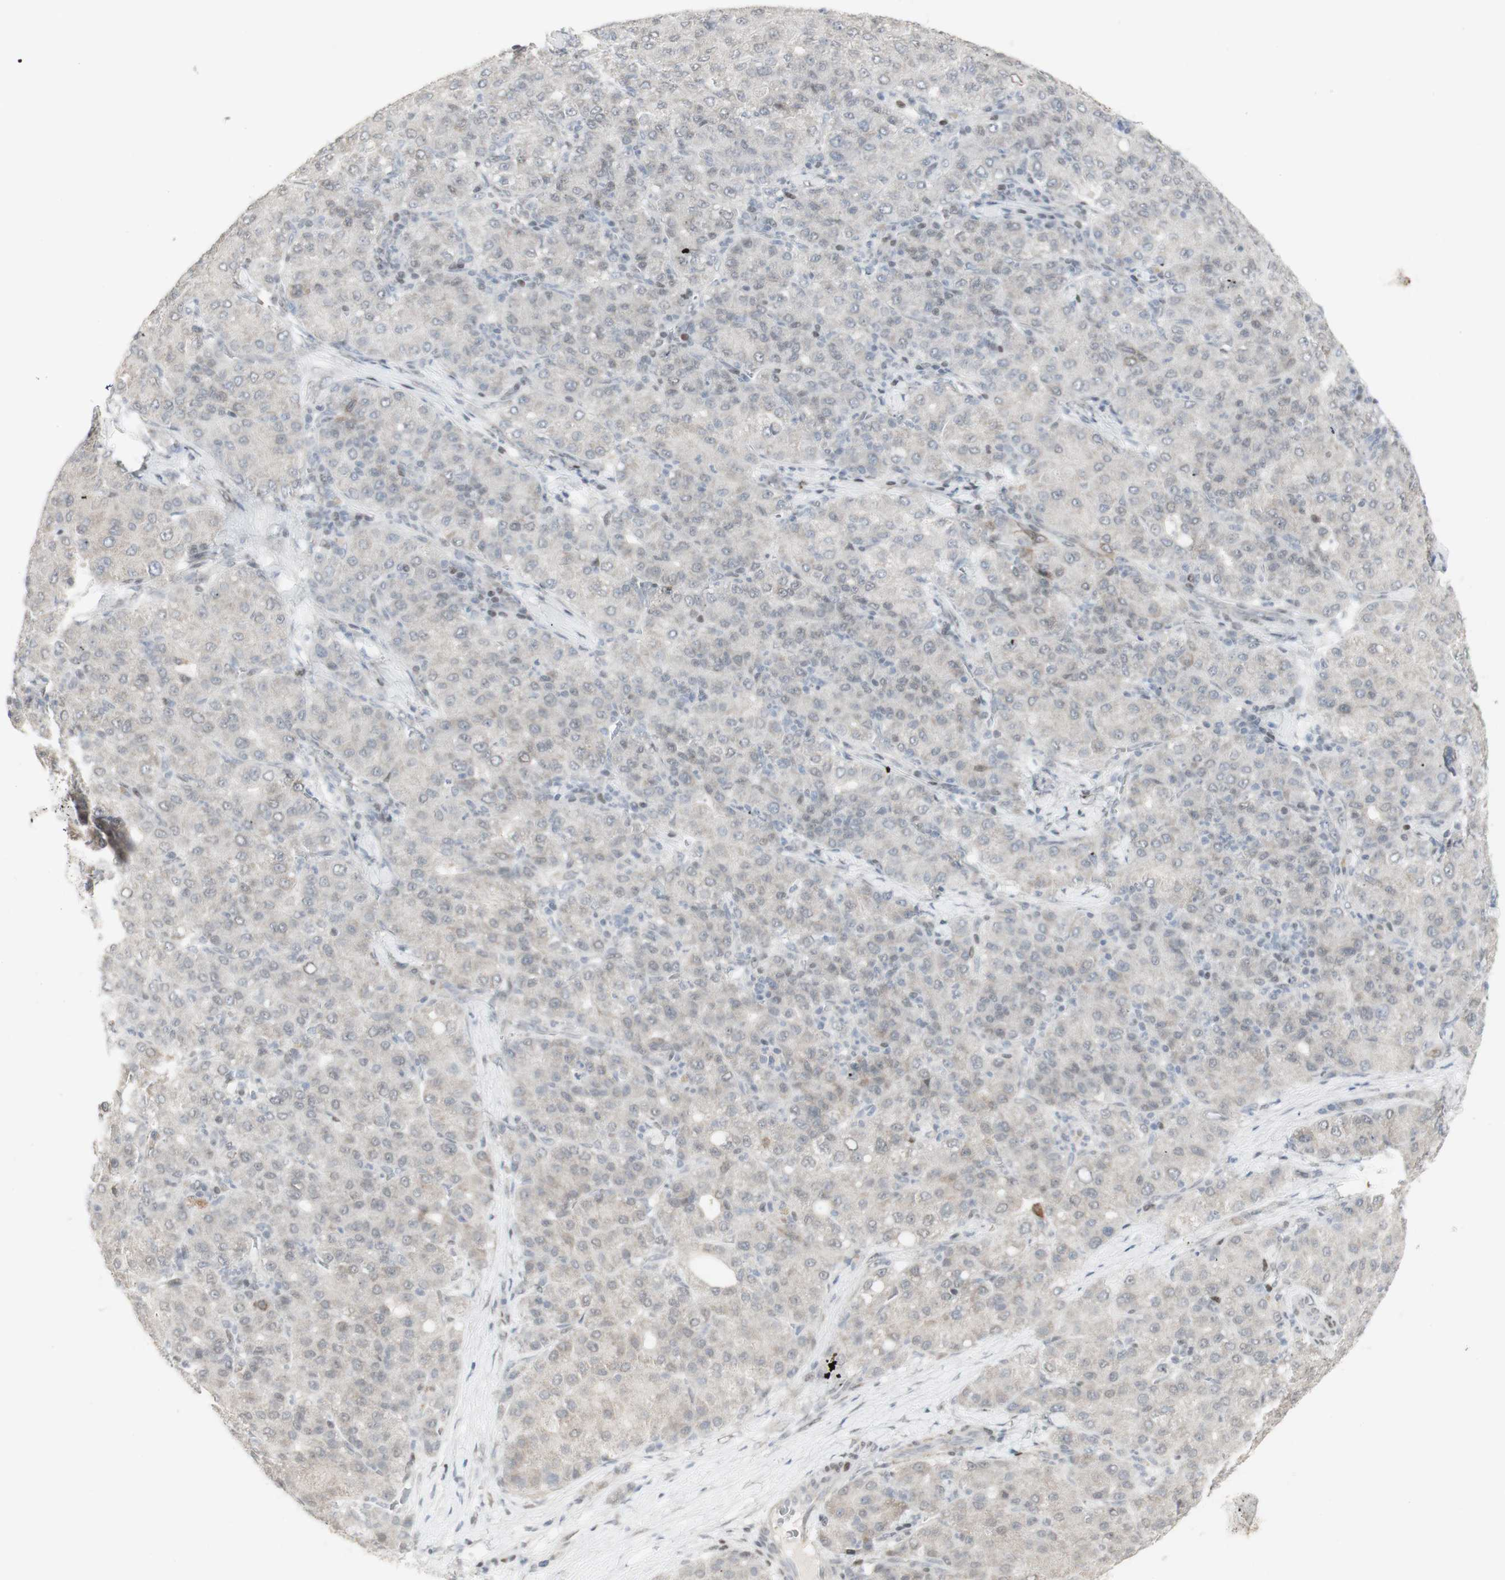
{"staining": {"intensity": "negative", "quantity": "none", "location": "none"}, "tissue": "liver cancer", "cell_type": "Tumor cells", "image_type": "cancer", "snomed": [{"axis": "morphology", "description": "Carcinoma, Hepatocellular, NOS"}, {"axis": "topography", "description": "Liver"}], "caption": "Immunohistochemistry of liver cancer (hepatocellular carcinoma) reveals no staining in tumor cells.", "gene": "C1orf116", "patient": {"sex": "male", "age": 65}}